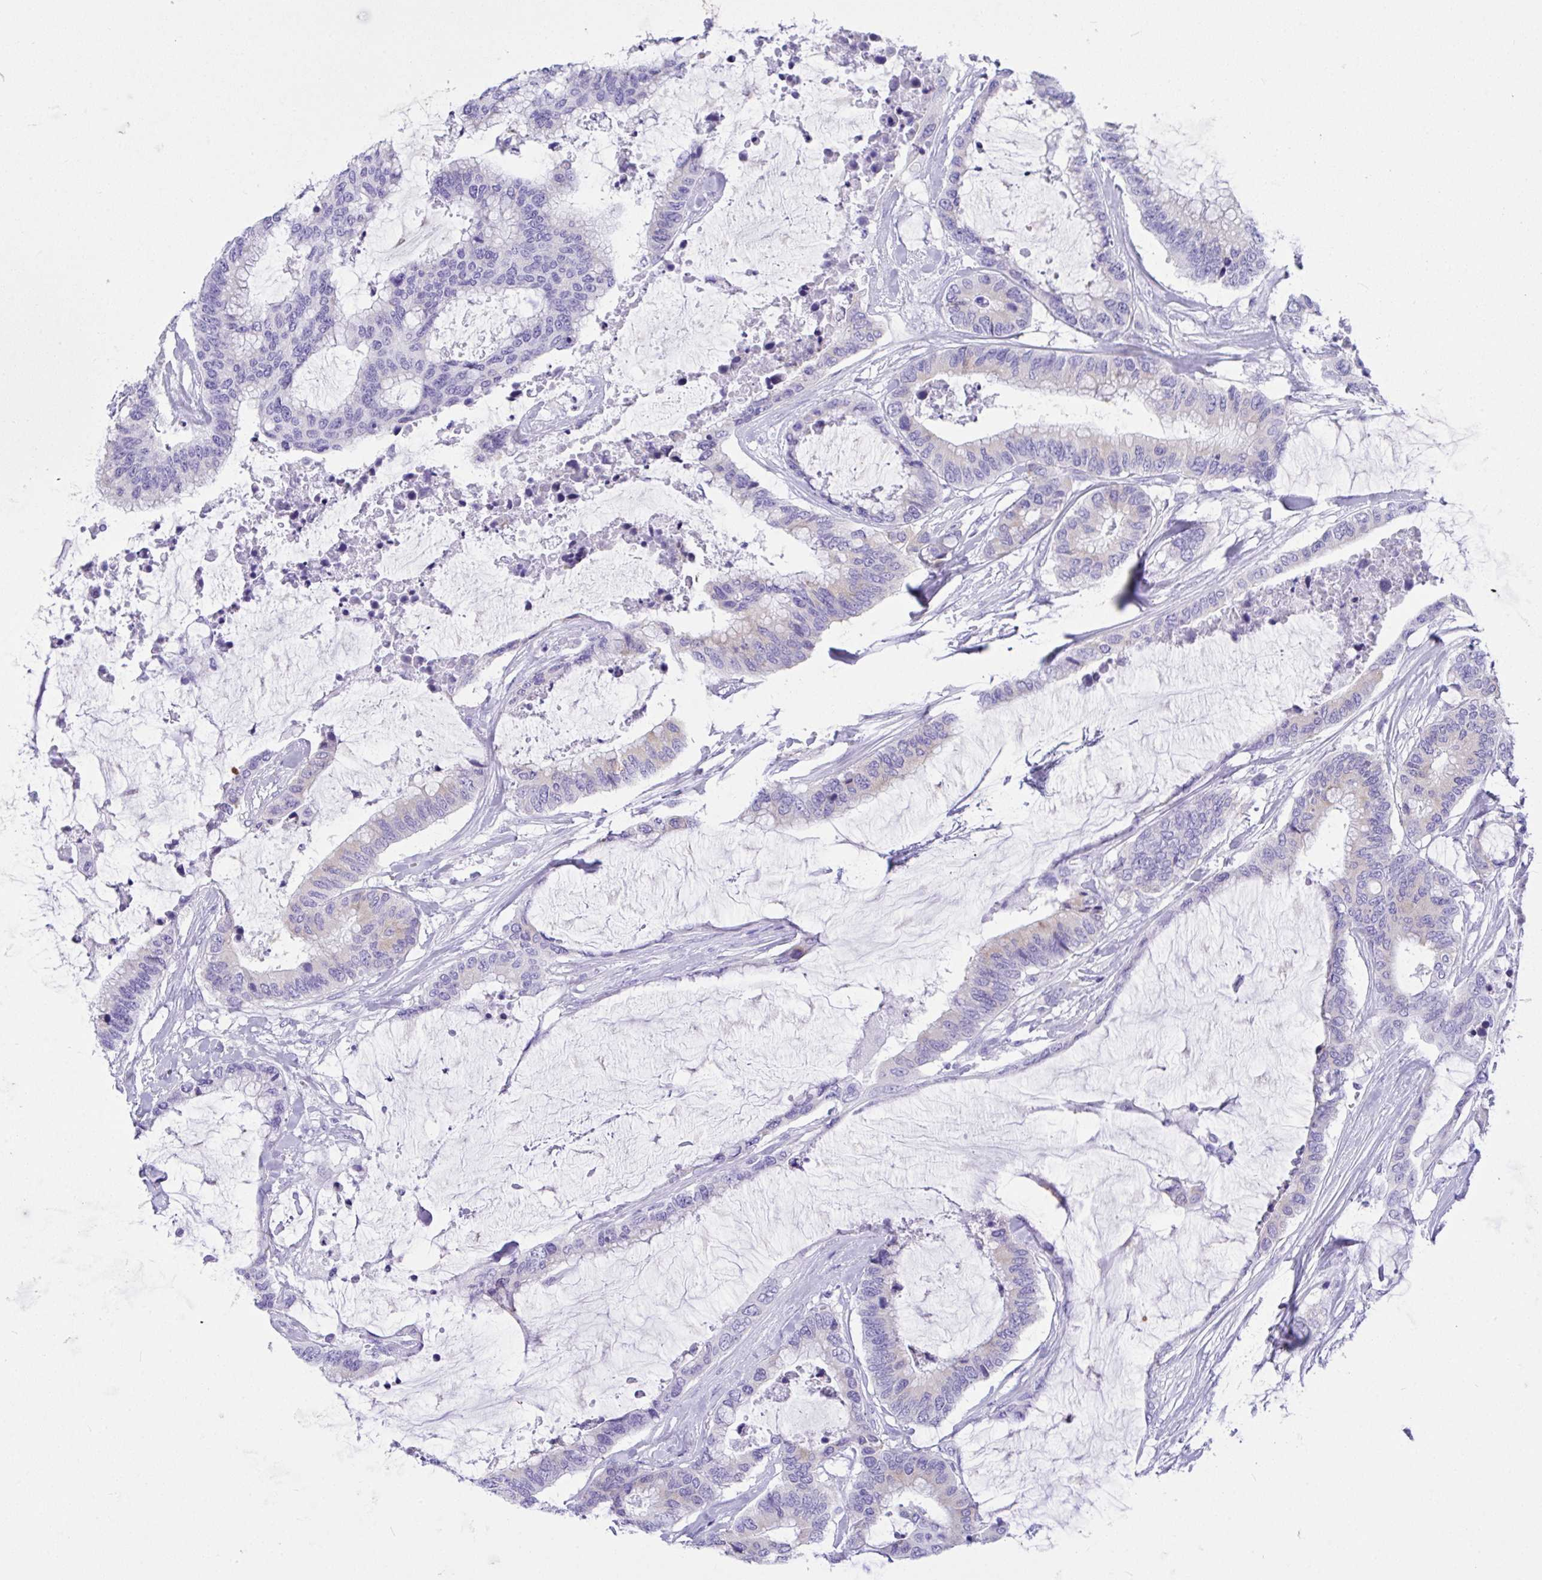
{"staining": {"intensity": "negative", "quantity": "none", "location": "none"}, "tissue": "colorectal cancer", "cell_type": "Tumor cells", "image_type": "cancer", "snomed": [{"axis": "morphology", "description": "Adenocarcinoma, NOS"}, {"axis": "topography", "description": "Rectum"}], "caption": "An immunohistochemistry (IHC) micrograph of colorectal cancer (adenocarcinoma) is shown. There is no staining in tumor cells of colorectal cancer (adenocarcinoma).", "gene": "BEST4", "patient": {"sex": "female", "age": 59}}